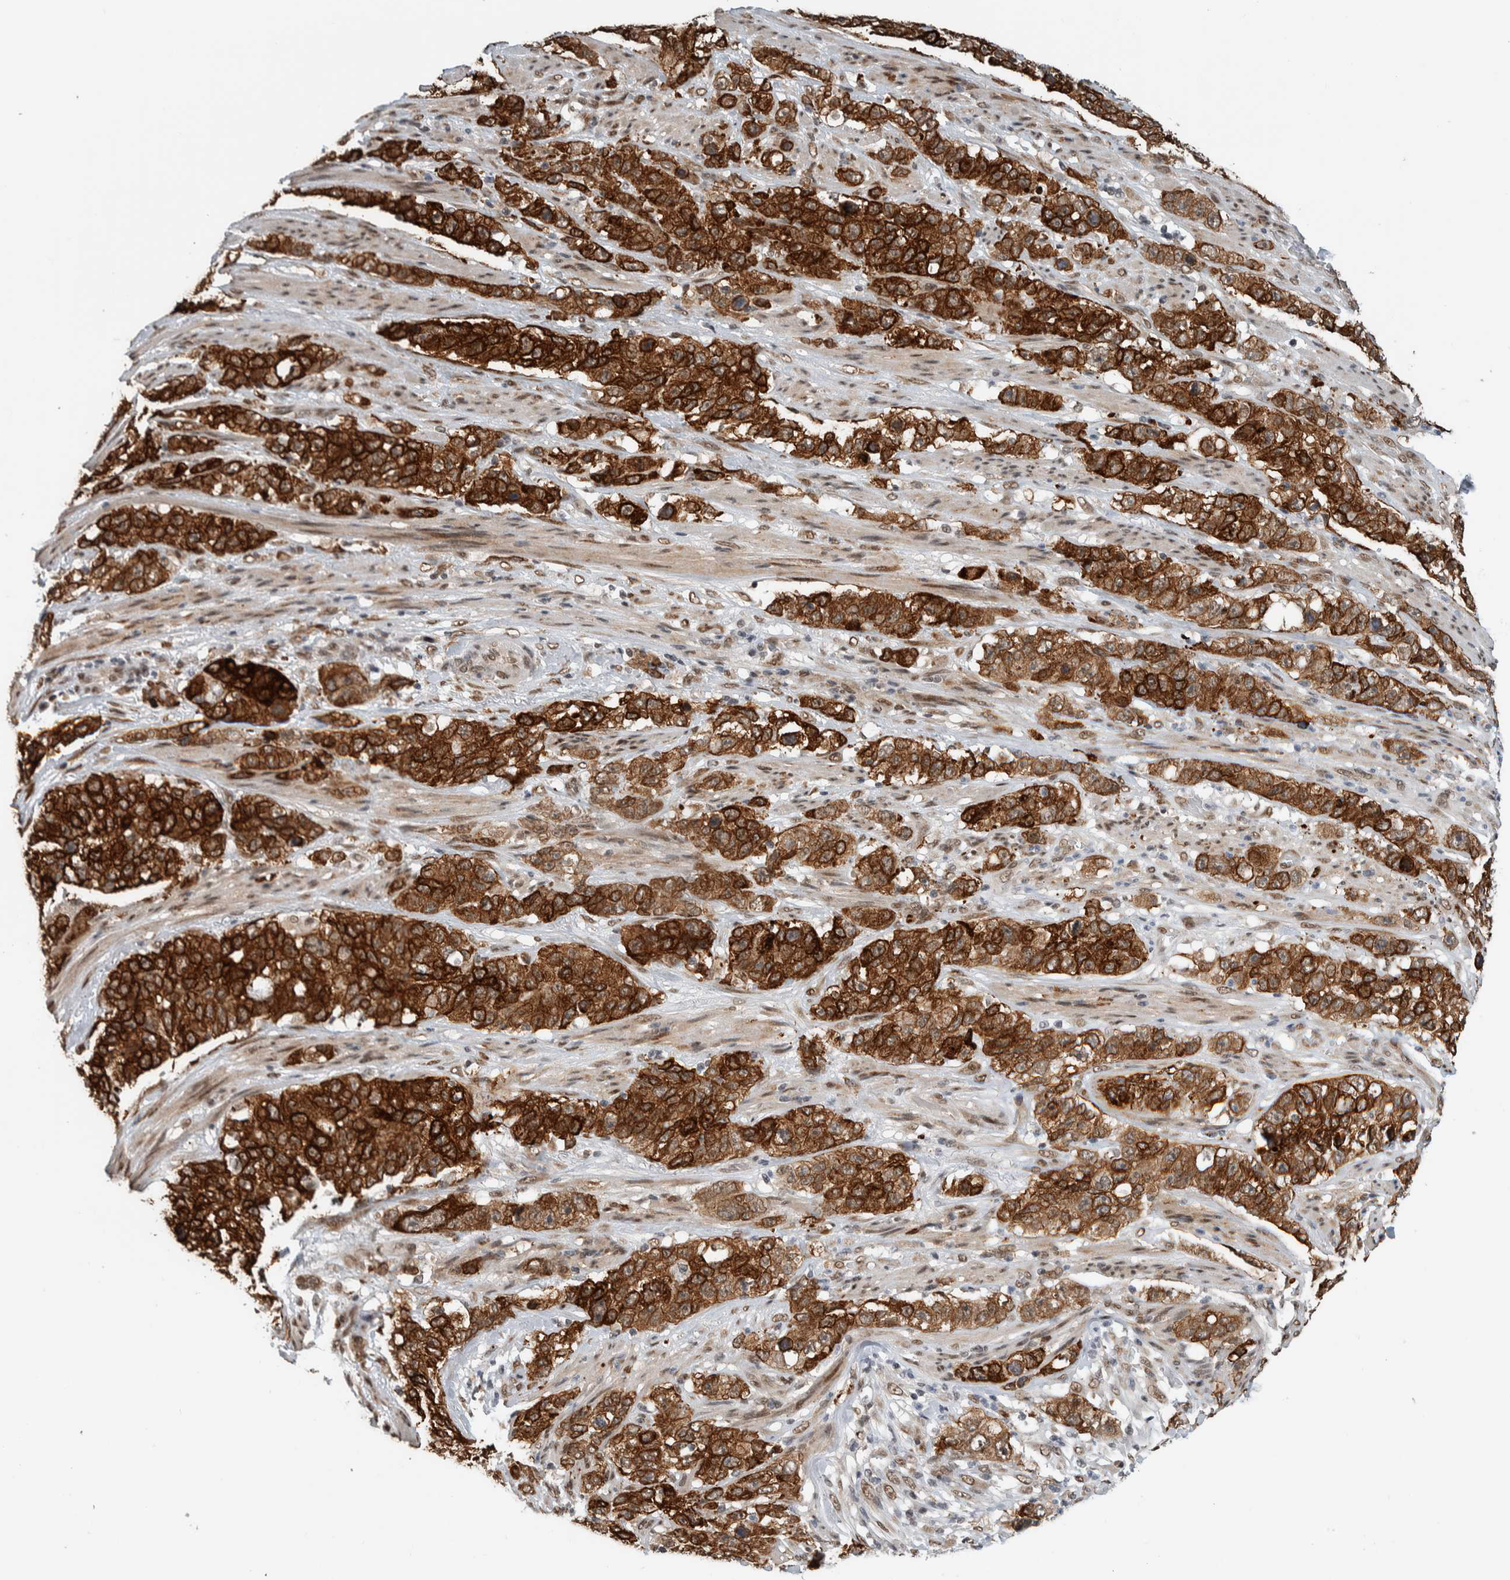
{"staining": {"intensity": "strong", "quantity": ">75%", "location": "cytoplasmic/membranous,nuclear"}, "tissue": "stomach cancer", "cell_type": "Tumor cells", "image_type": "cancer", "snomed": [{"axis": "morphology", "description": "Adenocarcinoma, NOS"}, {"axis": "topography", "description": "Stomach"}], "caption": "A brown stain shows strong cytoplasmic/membranous and nuclear expression of a protein in stomach cancer (adenocarcinoma) tumor cells.", "gene": "TNRC18", "patient": {"sex": "male", "age": 48}}